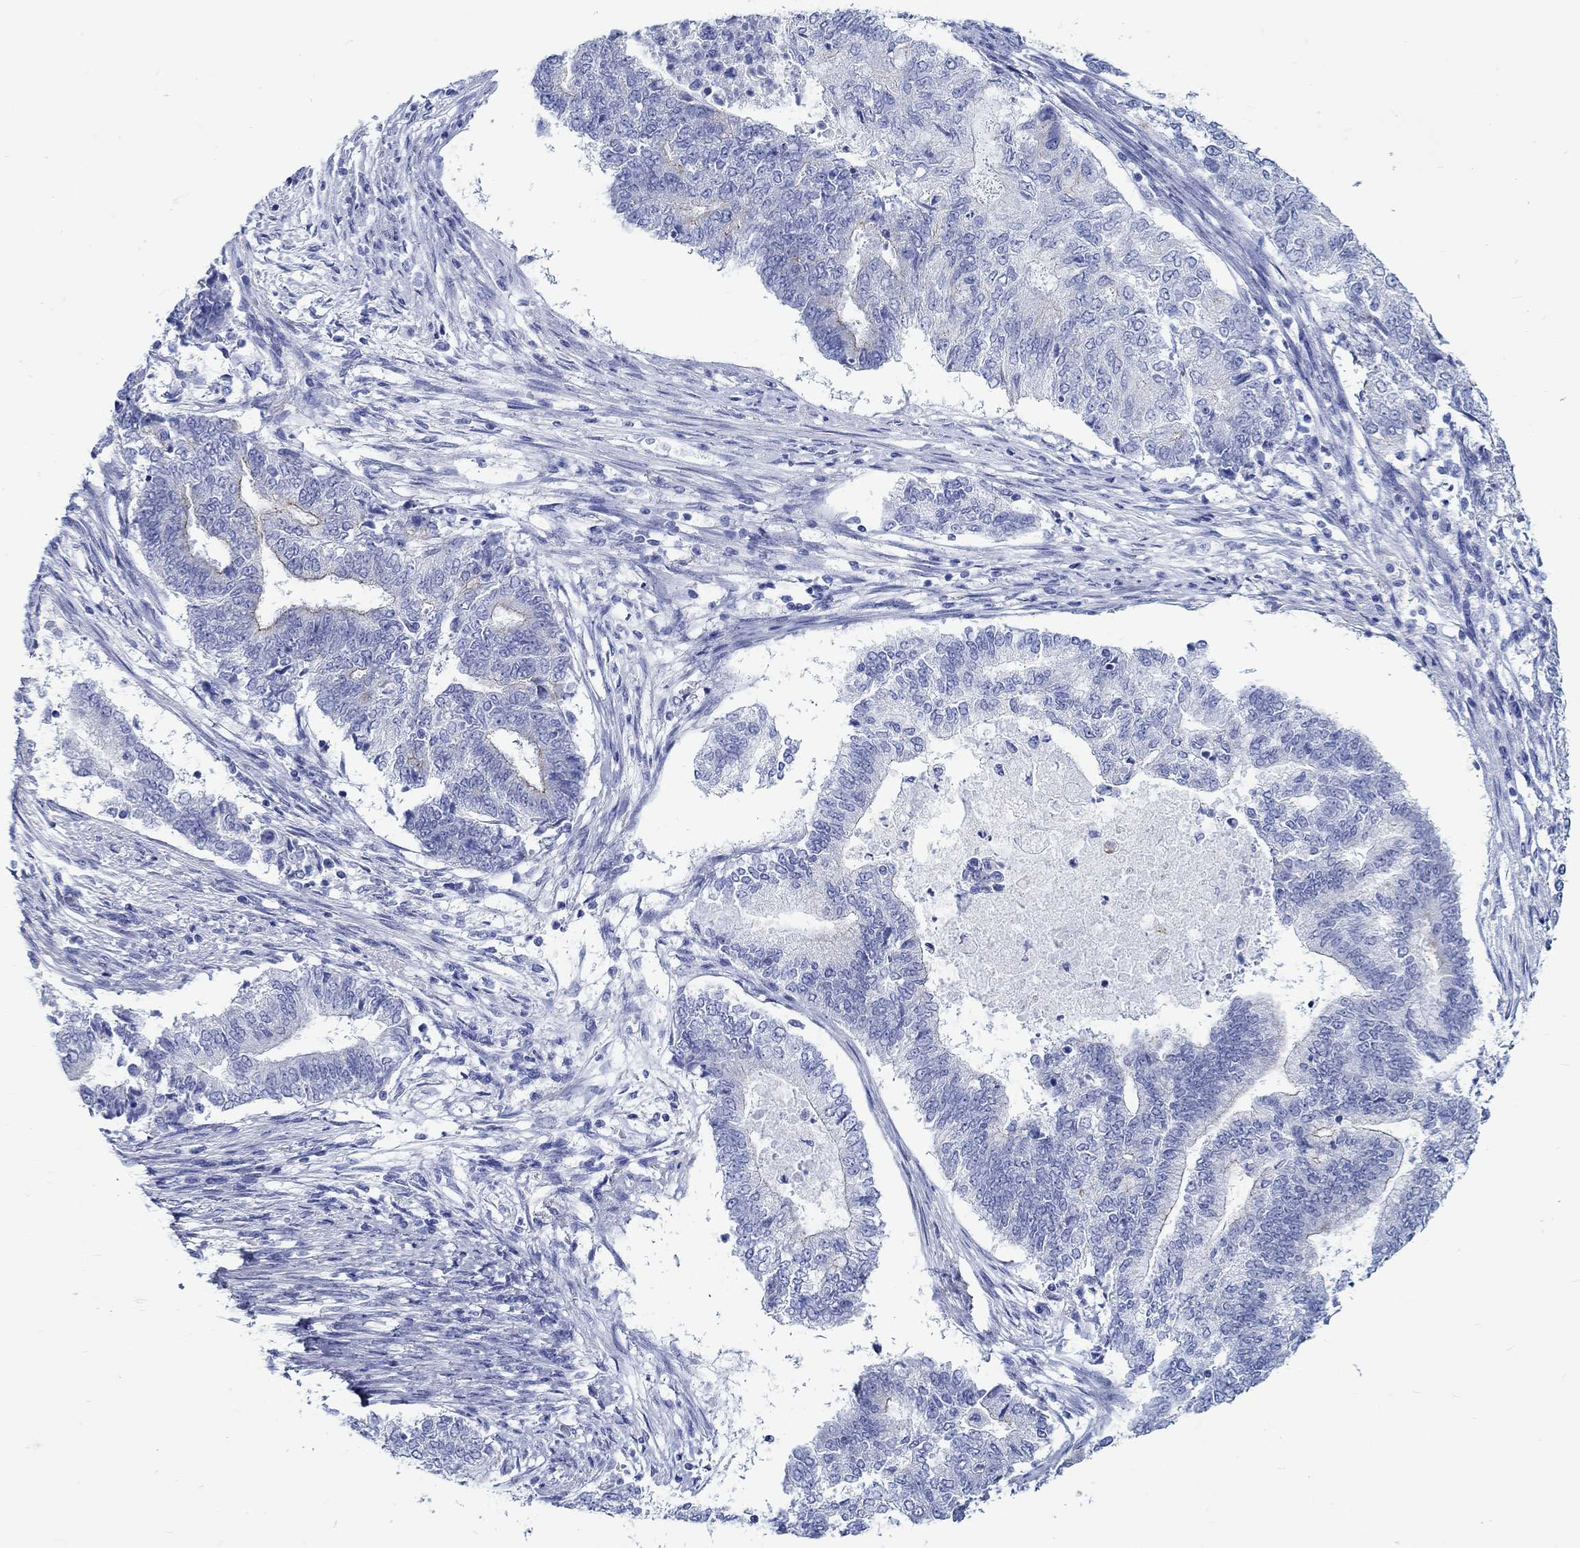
{"staining": {"intensity": "negative", "quantity": "none", "location": "none"}, "tissue": "endometrial cancer", "cell_type": "Tumor cells", "image_type": "cancer", "snomed": [{"axis": "morphology", "description": "Adenocarcinoma, NOS"}, {"axis": "topography", "description": "Endometrium"}], "caption": "Tumor cells are negative for brown protein staining in endometrial cancer (adenocarcinoma).", "gene": "RD3L", "patient": {"sex": "female", "age": 65}}